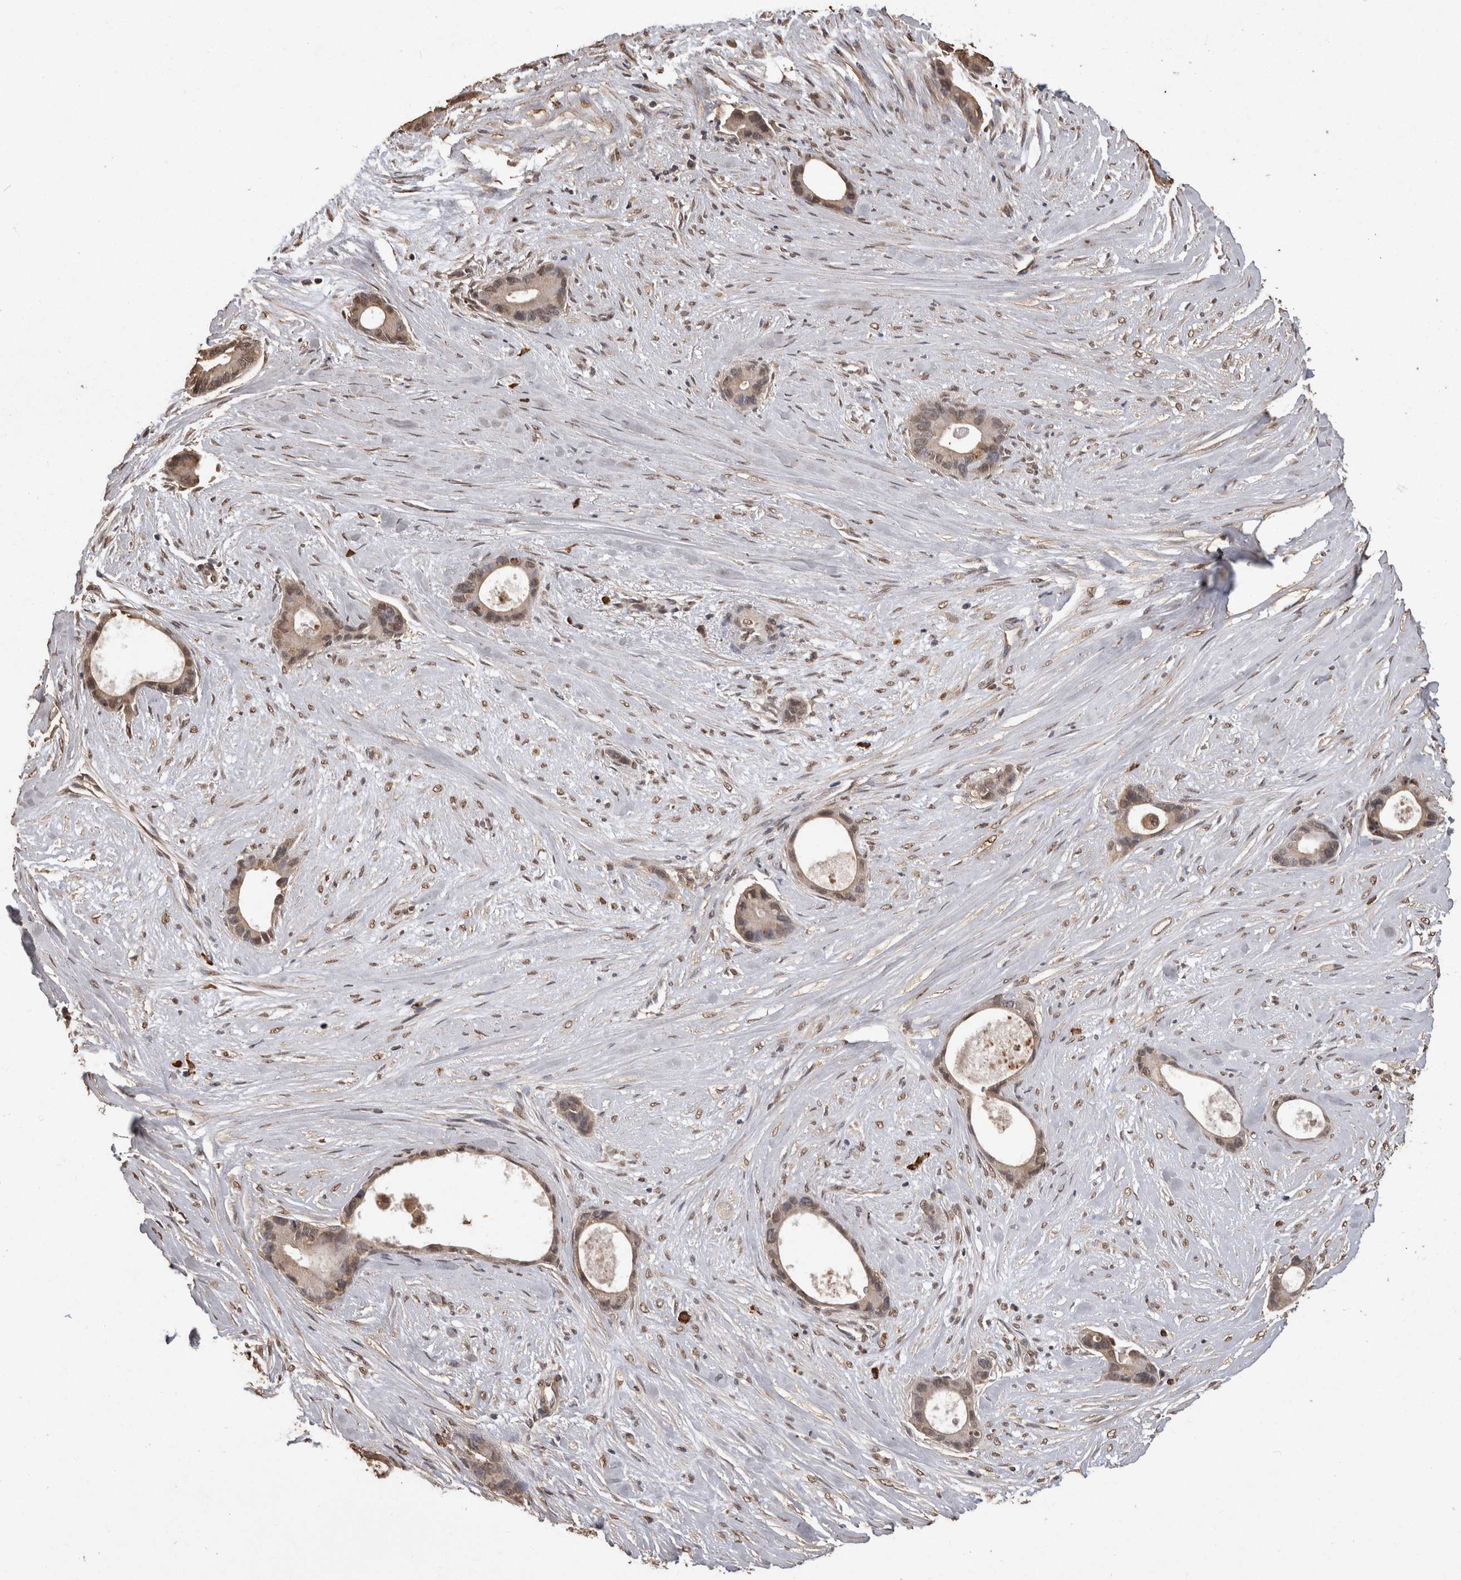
{"staining": {"intensity": "weak", "quantity": "25%-75%", "location": "cytoplasmic/membranous,nuclear"}, "tissue": "liver cancer", "cell_type": "Tumor cells", "image_type": "cancer", "snomed": [{"axis": "morphology", "description": "Cholangiocarcinoma"}, {"axis": "topography", "description": "Liver"}], "caption": "Tumor cells exhibit weak cytoplasmic/membranous and nuclear expression in approximately 25%-75% of cells in liver cancer.", "gene": "SOCS5", "patient": {"sex": "female", "age": 55}}